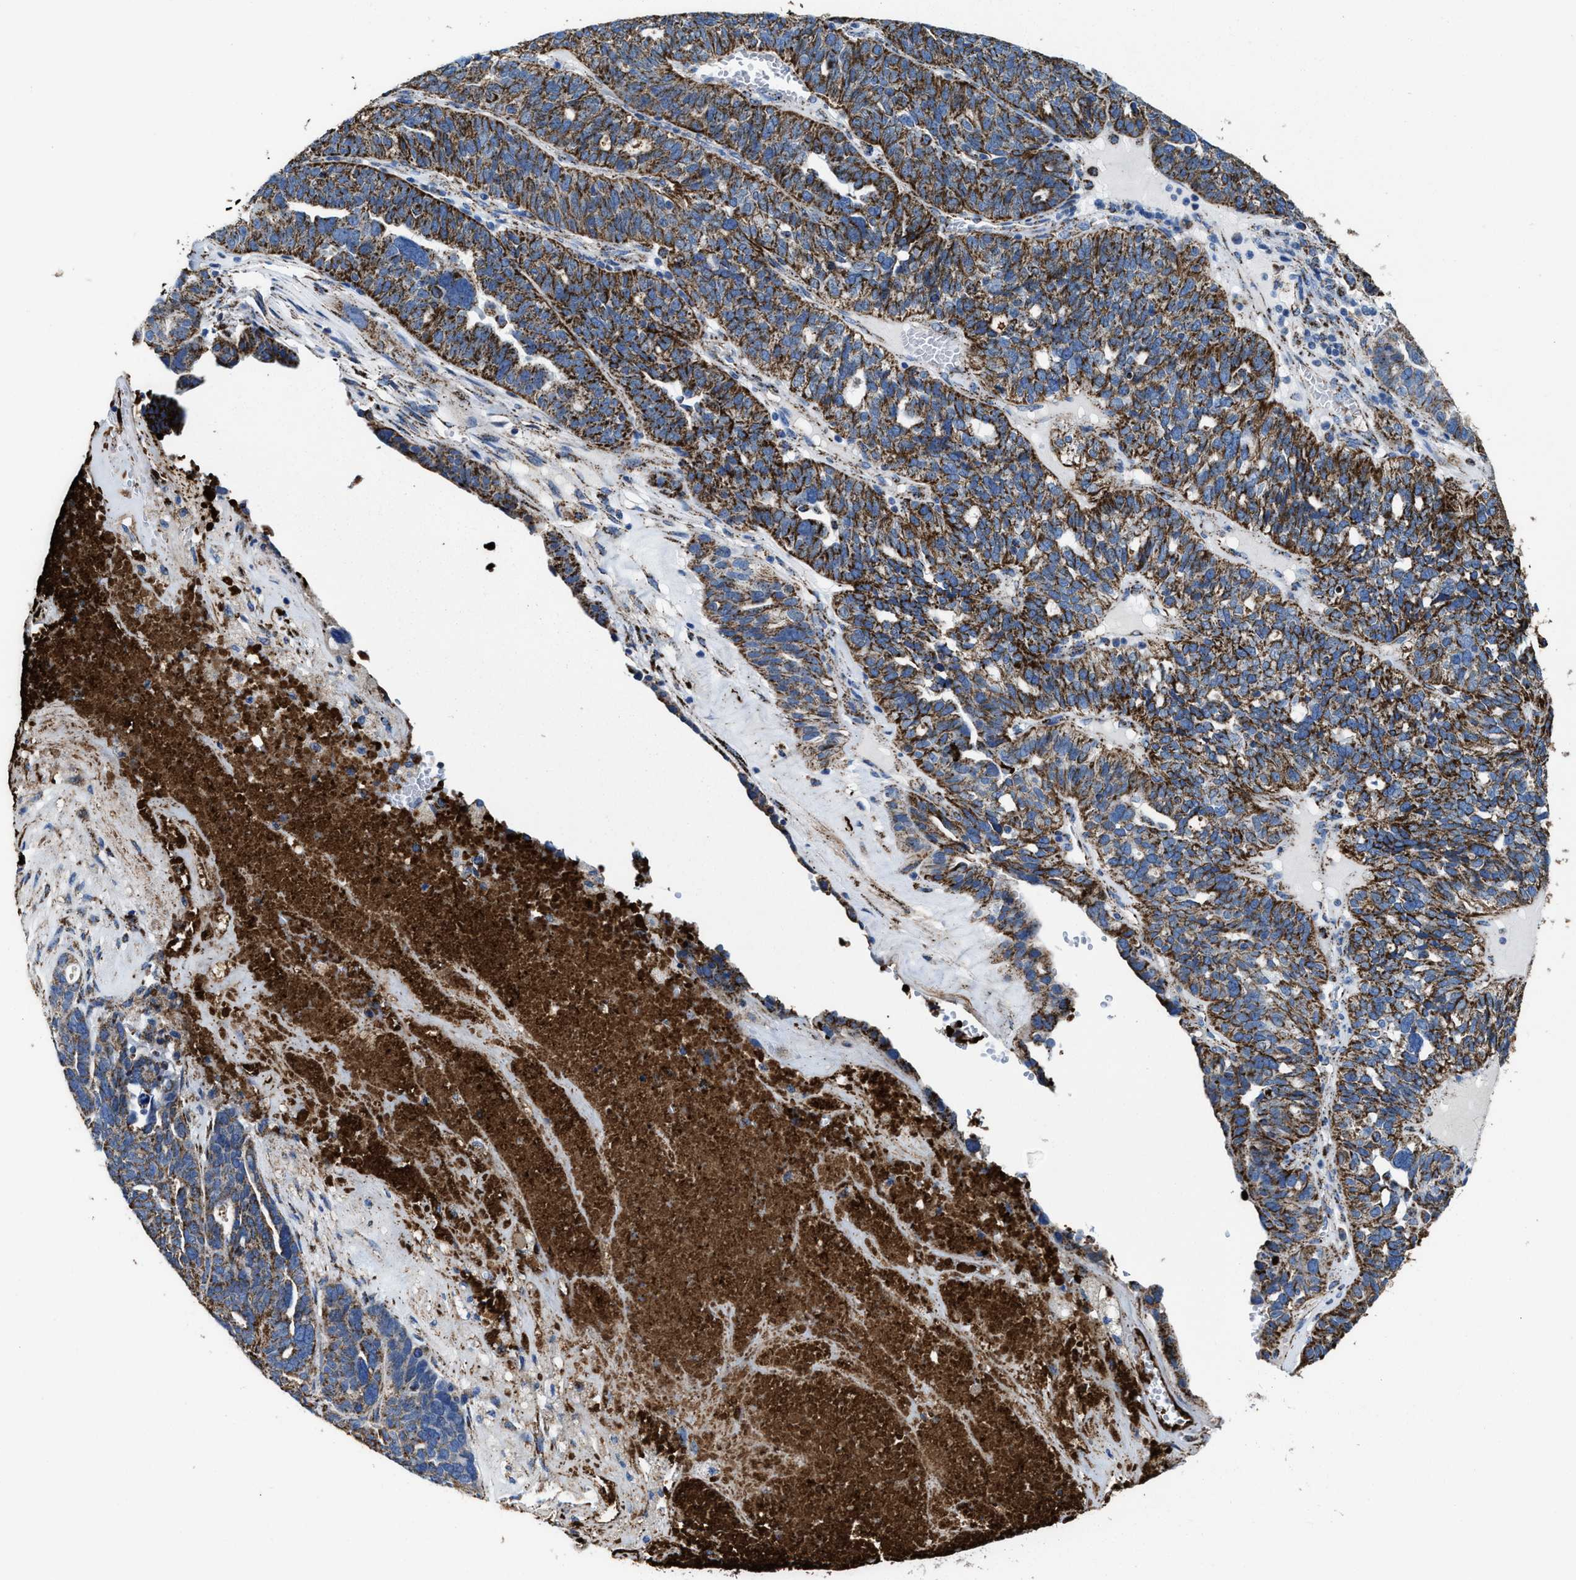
{"staining": {"intensity": "strong", "quantity": ">75%", "location": "cytoplasmic/membranous"}, "tissue": "ovarian cancer", "cell_type": "Tumor cells", "image_type": "cancer", "snomed": [{"axis": "morphology", "description": "Cystadenocarcinoma, serous, NOS"}, {"axis": "topography", "description": "Ovary"}], "caption": "Ovarian serous cystadenocarcinoma tissue displays strong cytoplasmic/membranous positivity in about >75% of tumor cells, visualized by immunohistochemistry.", "gene": "ALDH1B1", "patient": {"sex": "female", "age": 59}}